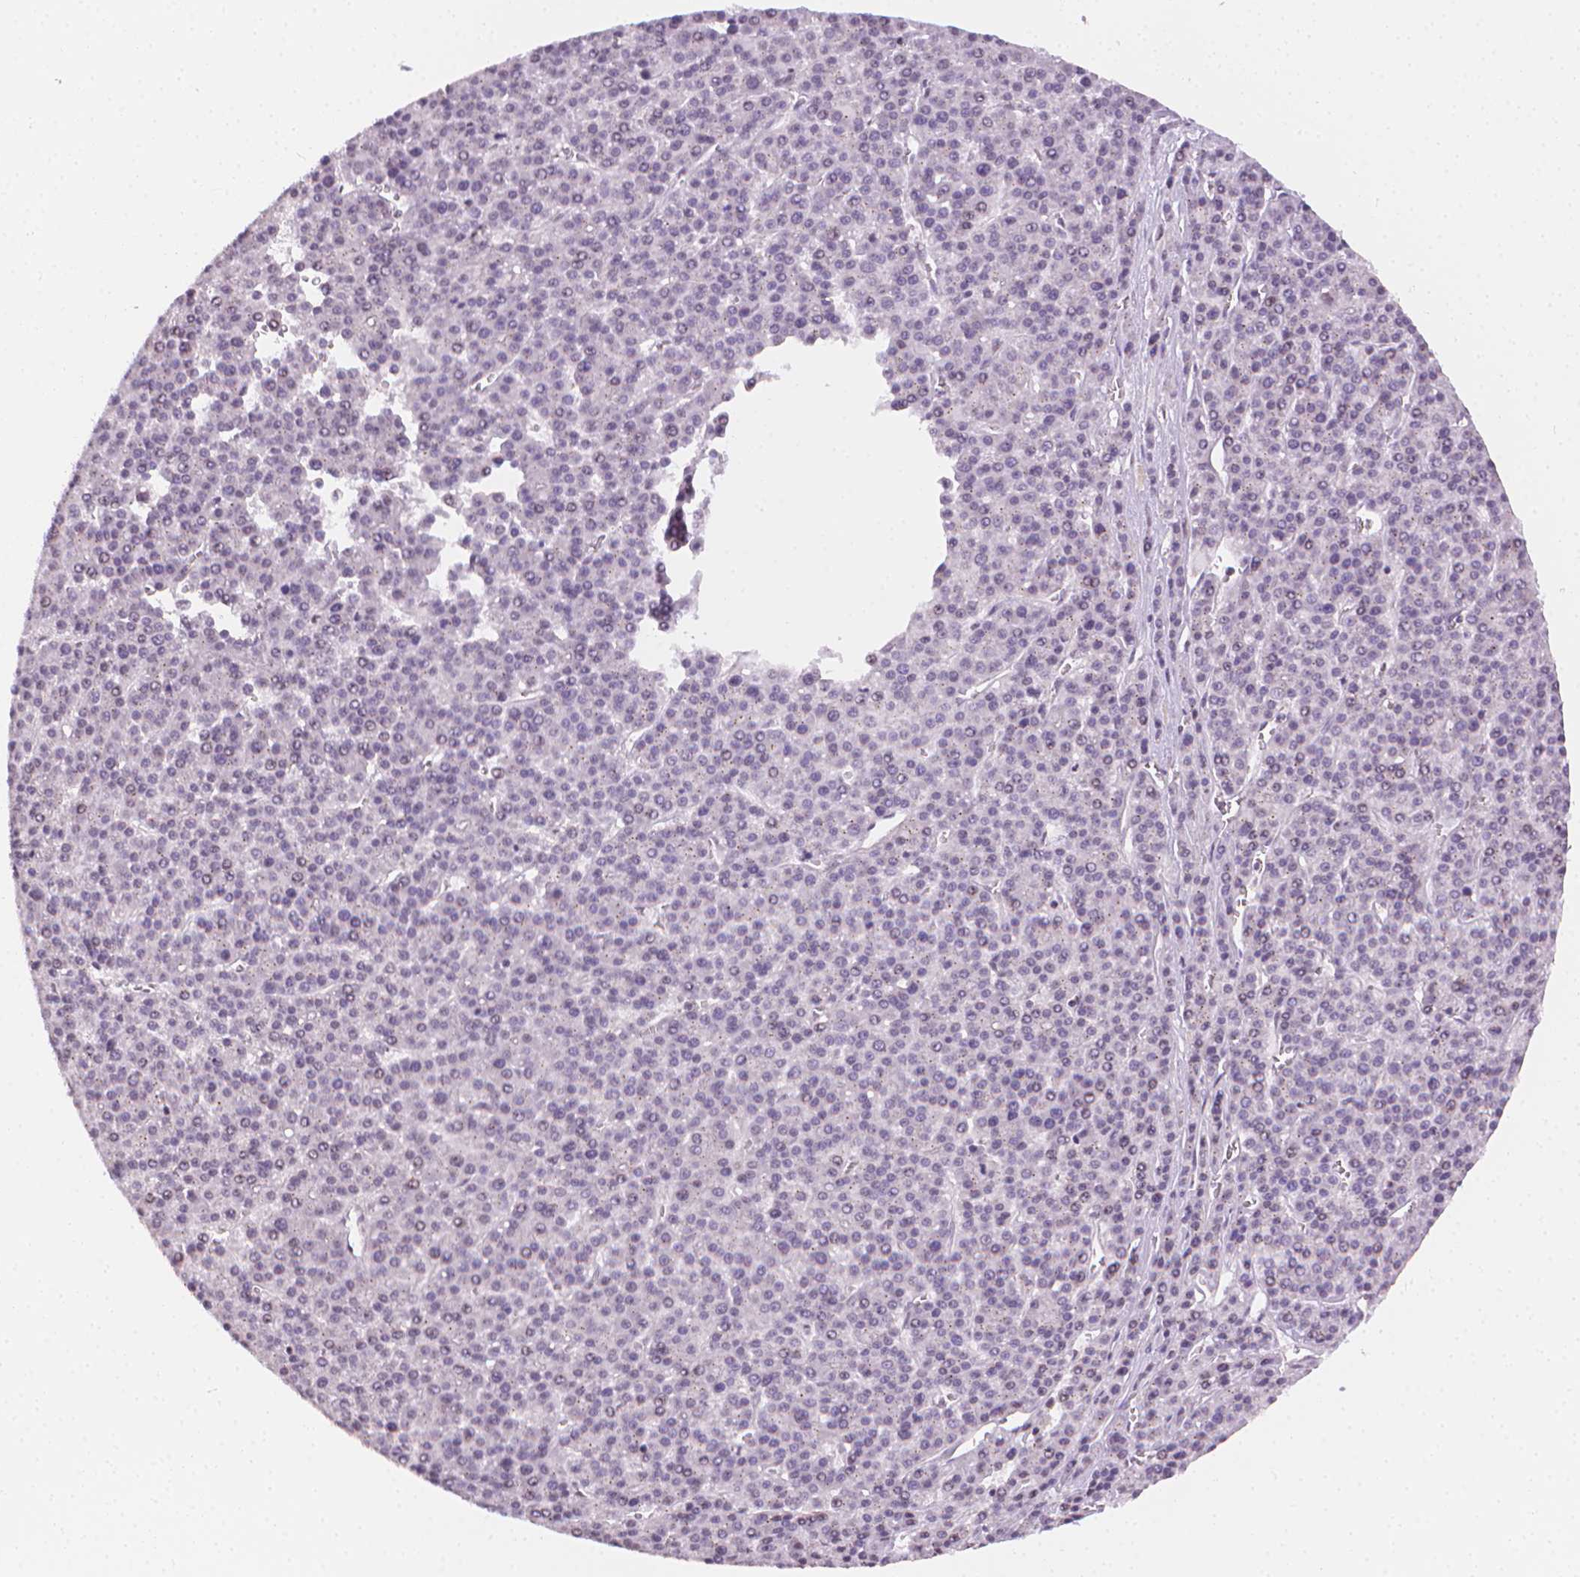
{"staining": {"intensity": "negative", "quantity": "none", "location": "none"}, "tissue": "liver cancer", "cell_type": "Tumor cells", "image_type": "cancer", "snomed": [{"axis": "morphology", "description": "Carcinoma, Hepatocellular, NOS"}, {"axis": "topography", "description": "Liver"}], "caption": "Immunohistochemistry (IHC) micrograph of neoplastic tissue: liver hepatocellular carcinoma stained with DAB reveals no significant protein staining in tumor cells. (DAB (3,3'-diaminobenzidine) IHC, high magnification).", "gene": "NCAN", "patient": {"sex": "female", "age": 58}}